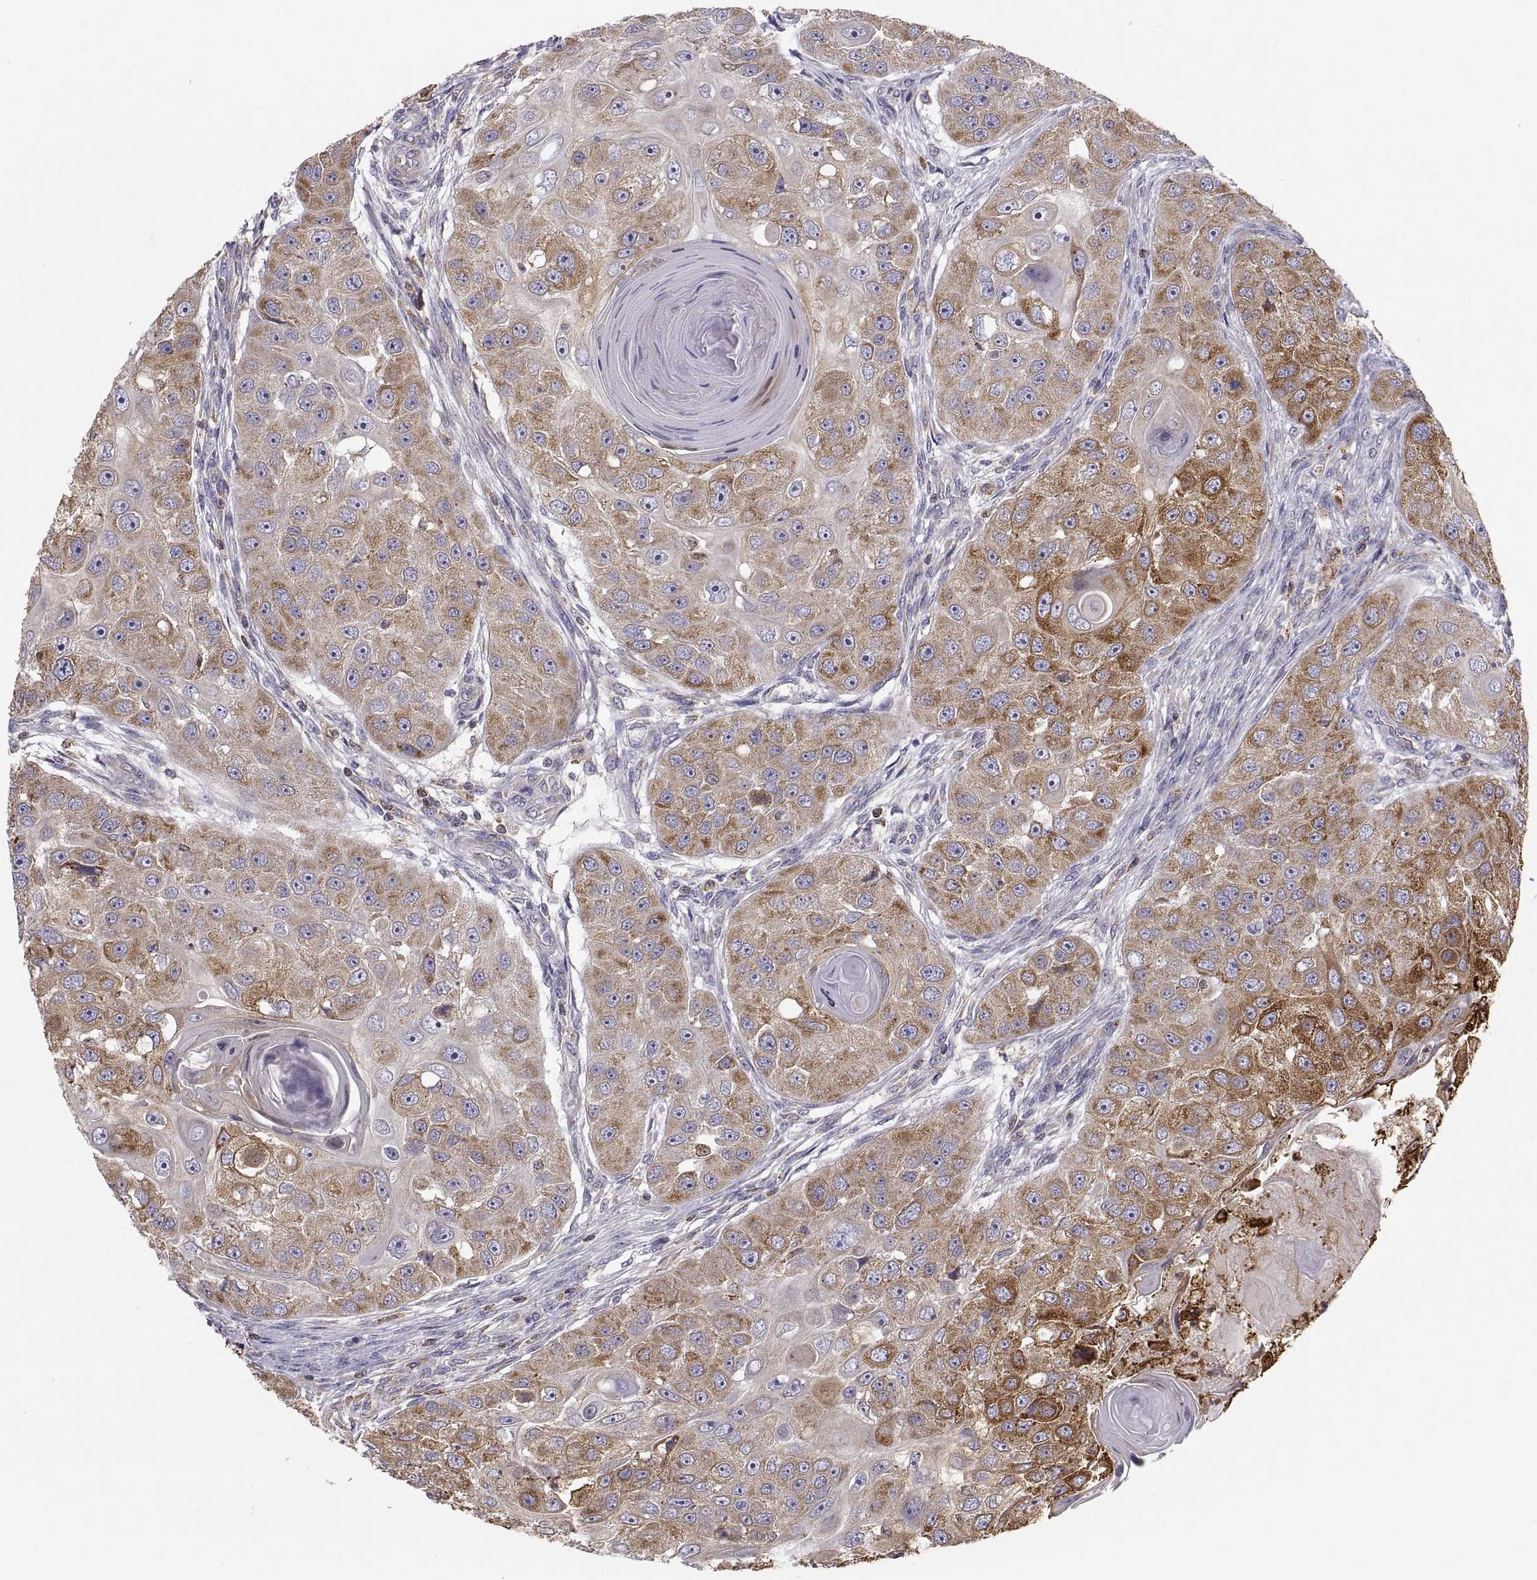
{"staining": {"intensity": "moderate", "quantity": "25%-75%", "location": "cytoplasmic/membranous"}, "tissue": "head and neck cancer", "cell_type": "Tumor cells", "image_type": "cancer", "snomed": [{"axis": "morphology", "description": "Squamous cell carcinoma, NOS"}, {"axis": "topography", "description": "Head-Neck"}], "caption": "Moderate cytoplasmic/membranous protein positivity is seen in approximately 25%-75% of tumor cells in squamous cell carcinoma (head and neck).", "gene": "ERO1A", "patient": {"sex": "male", "age": 51}}